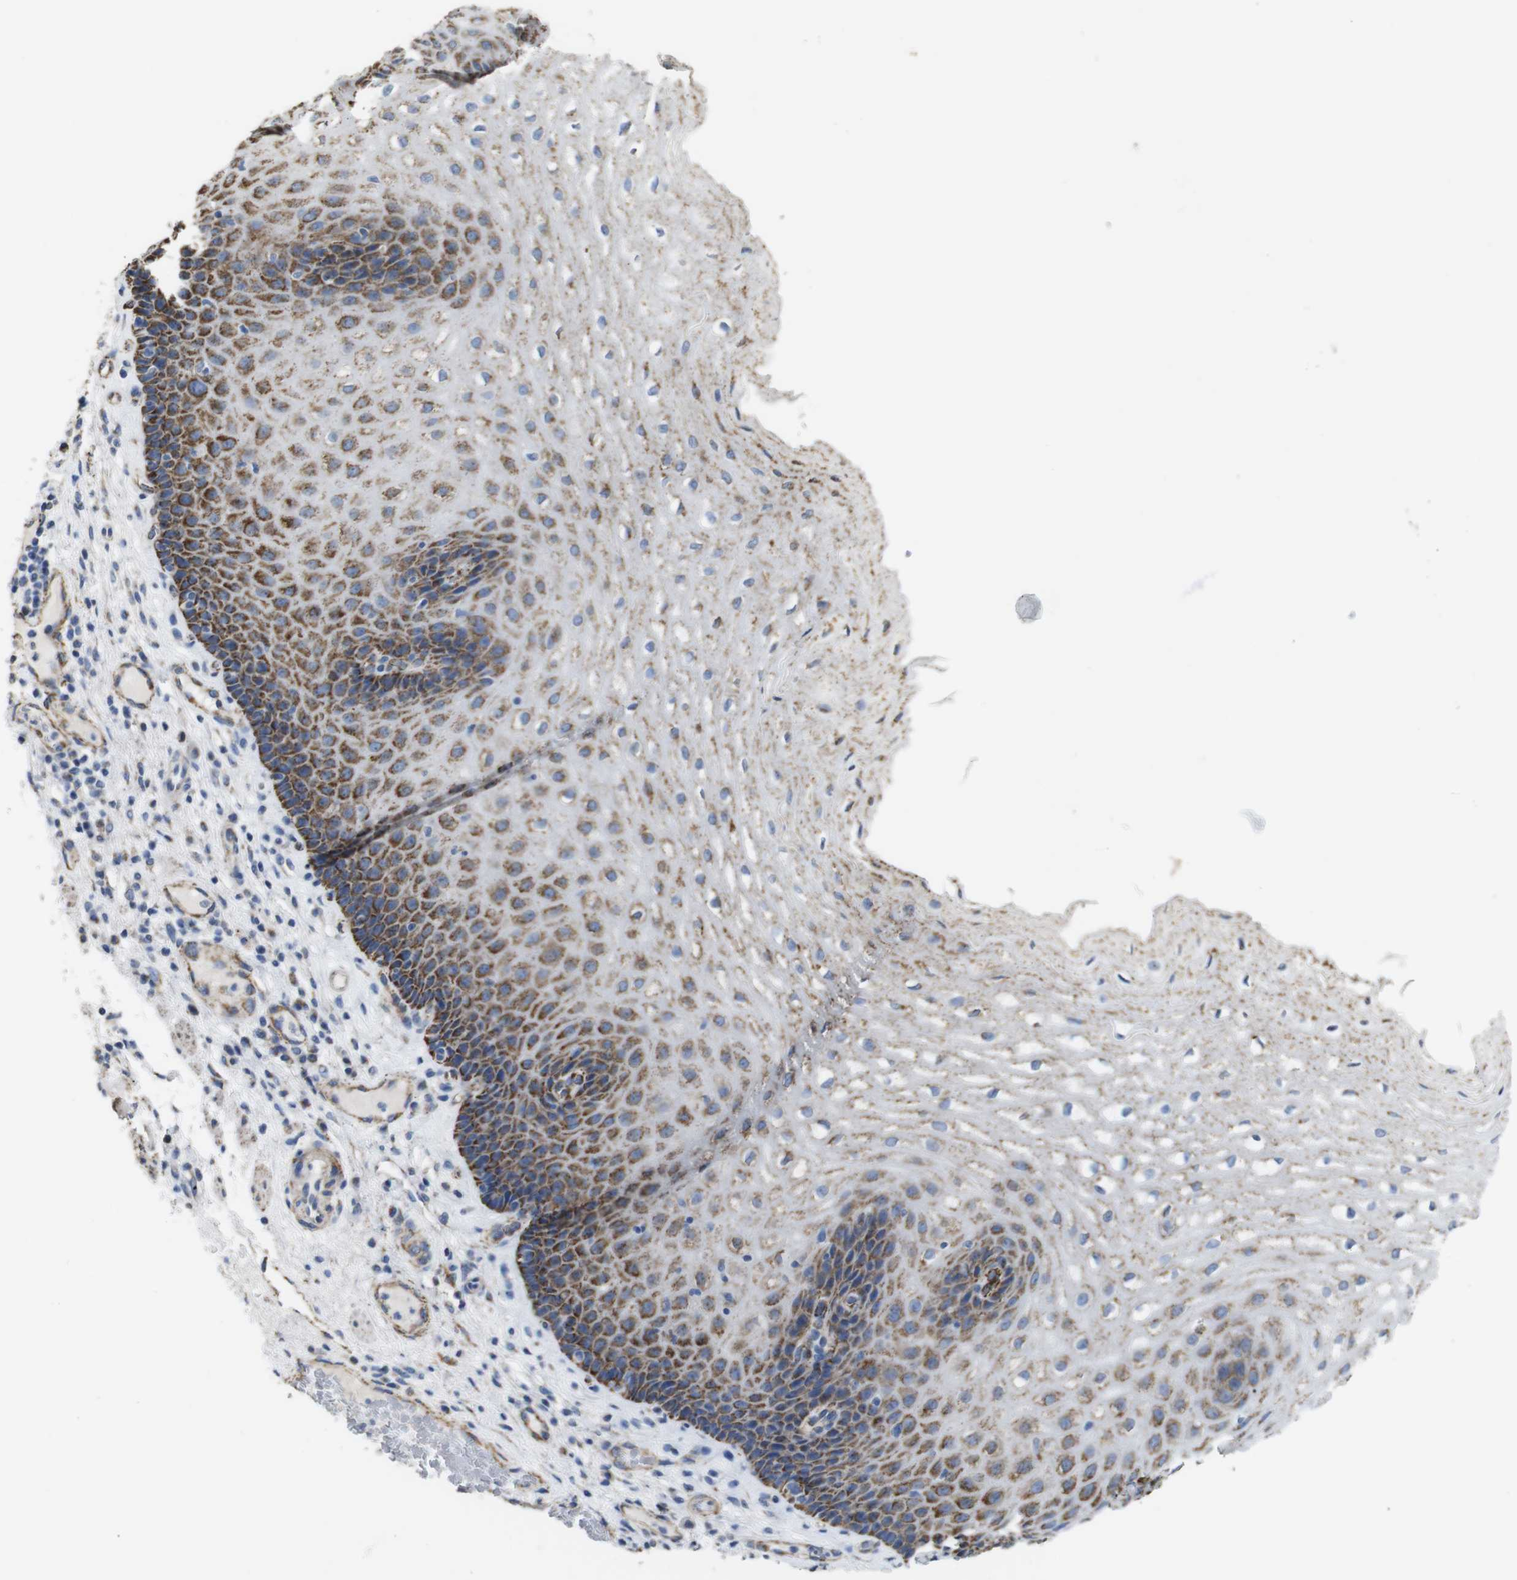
{"staining": {"intensity": "moderate", "quantity": "25%-75%", "location": "cytoplasmic/membranous"}, "tissue": "esophagus", "cell_type": "Squamous epithelial cells", "image_type": "normal", "snomed": [{"axis": "morphology", "description": "Normal tissue, NOS"}, {"axis": "topography", "description": "Esophagus"}], "caption": "Esophagus stained for a protein exhibits moderate cytoplasmic/membranous positivity in squamous epithelial cells. Immunohistochemistry (ihc) stains the protein of interest in brown and the nuclei are stained blue.", "gene": "MAOA", "patient": {"sex": "male", "age": 54}}